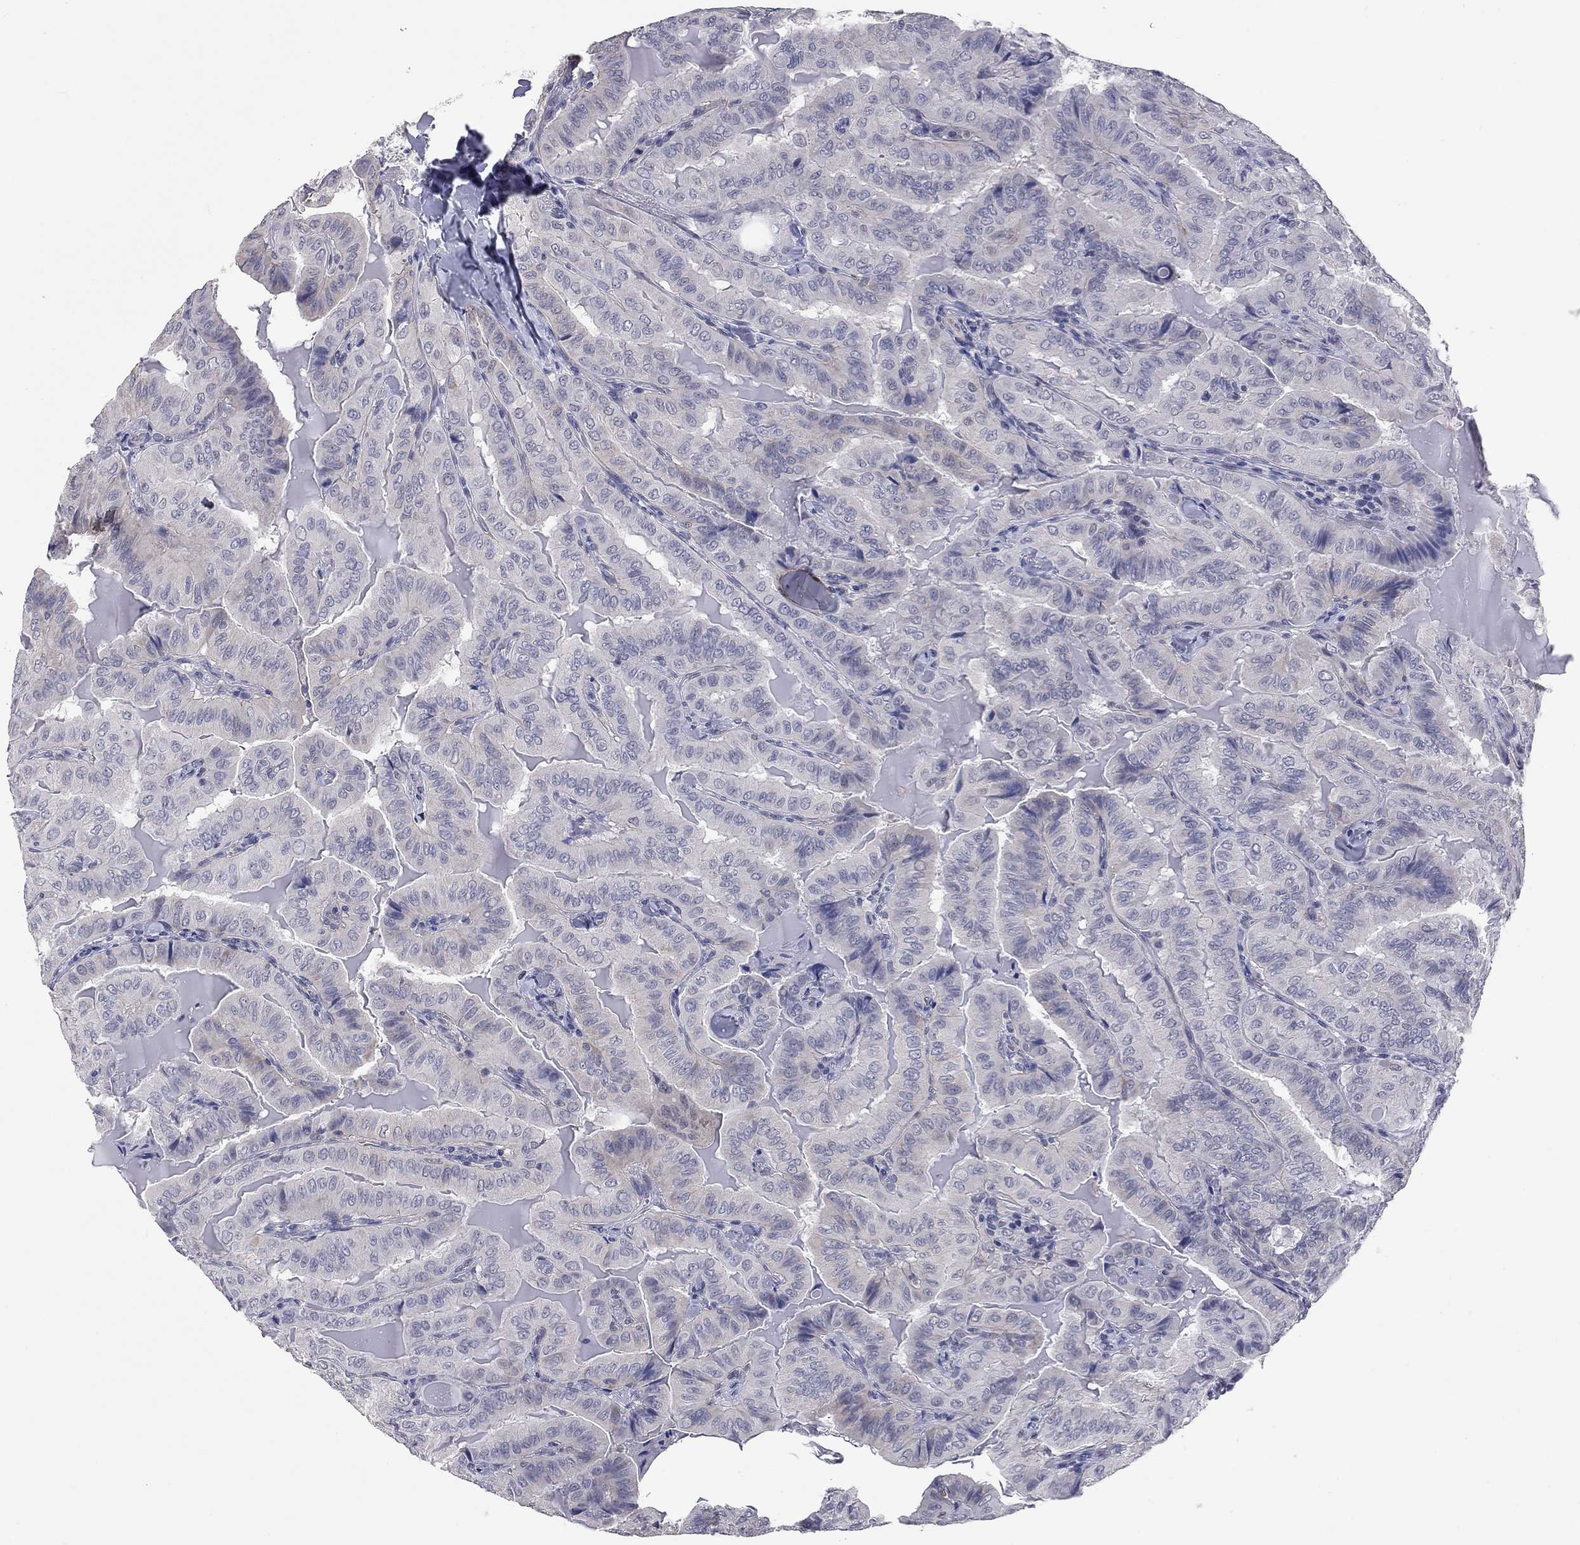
{"staining": {"intensity": "weak", "quantity": "<25%", "location": "cytoplasmic/membranous"}, "tissue": "thyroid cancer", "cell_type": "Tumor cells", "image_type": "cancer", "snomed": [{"axis": "morphology", "description": "Papillary adenocarcinoma, NOS"}, {"axis": "topography", "description": "Thyroid gland"}], "caption": "The IHC micrograph has no significant expression in tumor cells of thyroid cancer (papillary adenocarcinoma) tissue. (Brightfield microscopy of DAB (3,3'-diaminobenzidine) immunohistochemistry at high magnification).", "gene": "SHOC2", "patient": {"sex": "female", "age": 68}}